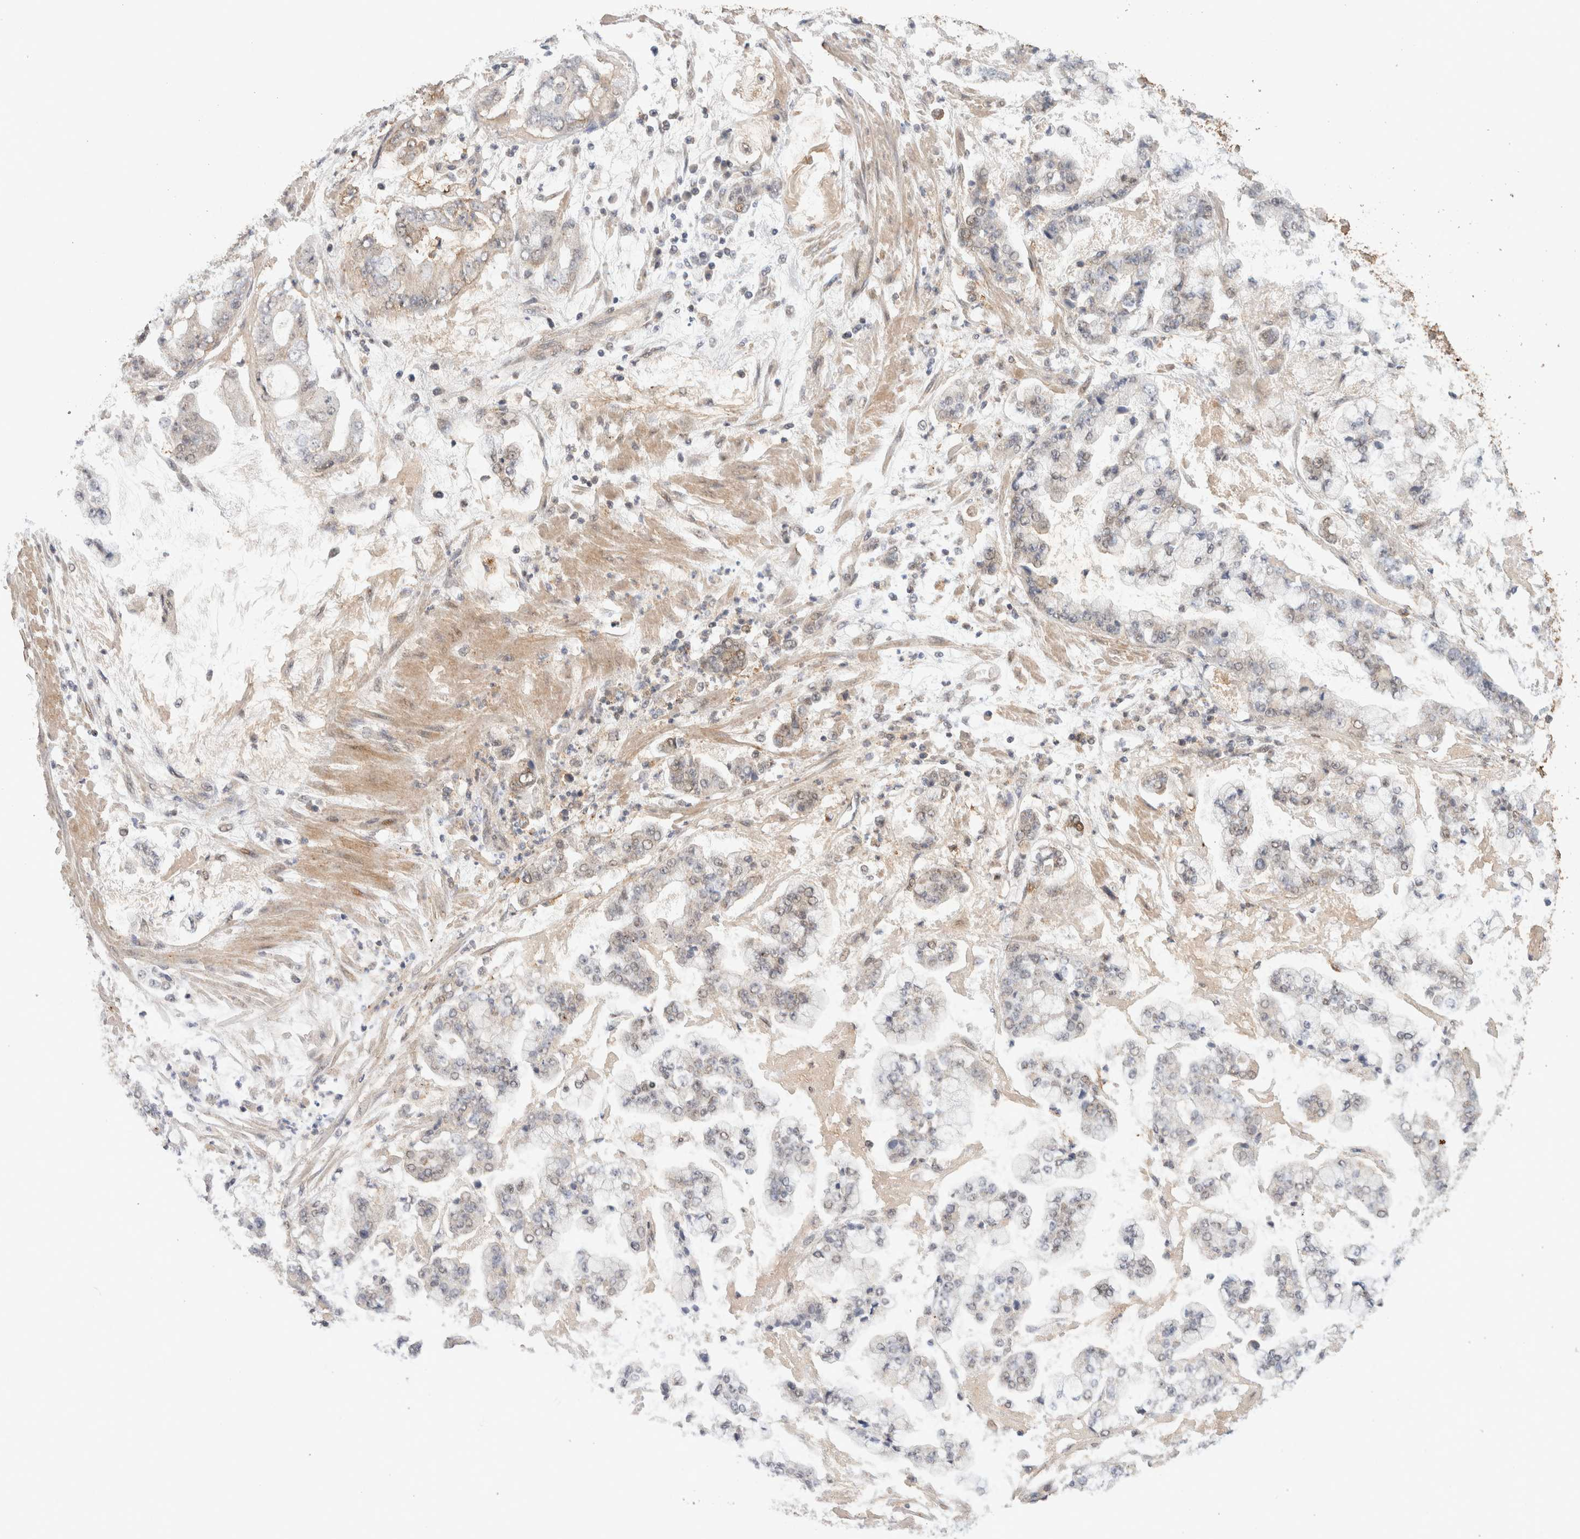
{"staining": {"intensity": "weak", "quantity": "<25%", "location": "cytoplasmic/membranous"}, "tissue": "stomach cancer", "cell_type": "Tumor cells", "image_type": "cancer", "snomed": [{"axis": "morphology", "description": "Adenocarcinoma, NOS"}, {"axis": "topography", "description": "Stomach"}], "caption": "A micrograph of stomach adenocarcinoma stained for a protein shows no brown staining in tumor cells.", "gene": "CX3CL1", "patient": {"sex": "male", "age": 76}}